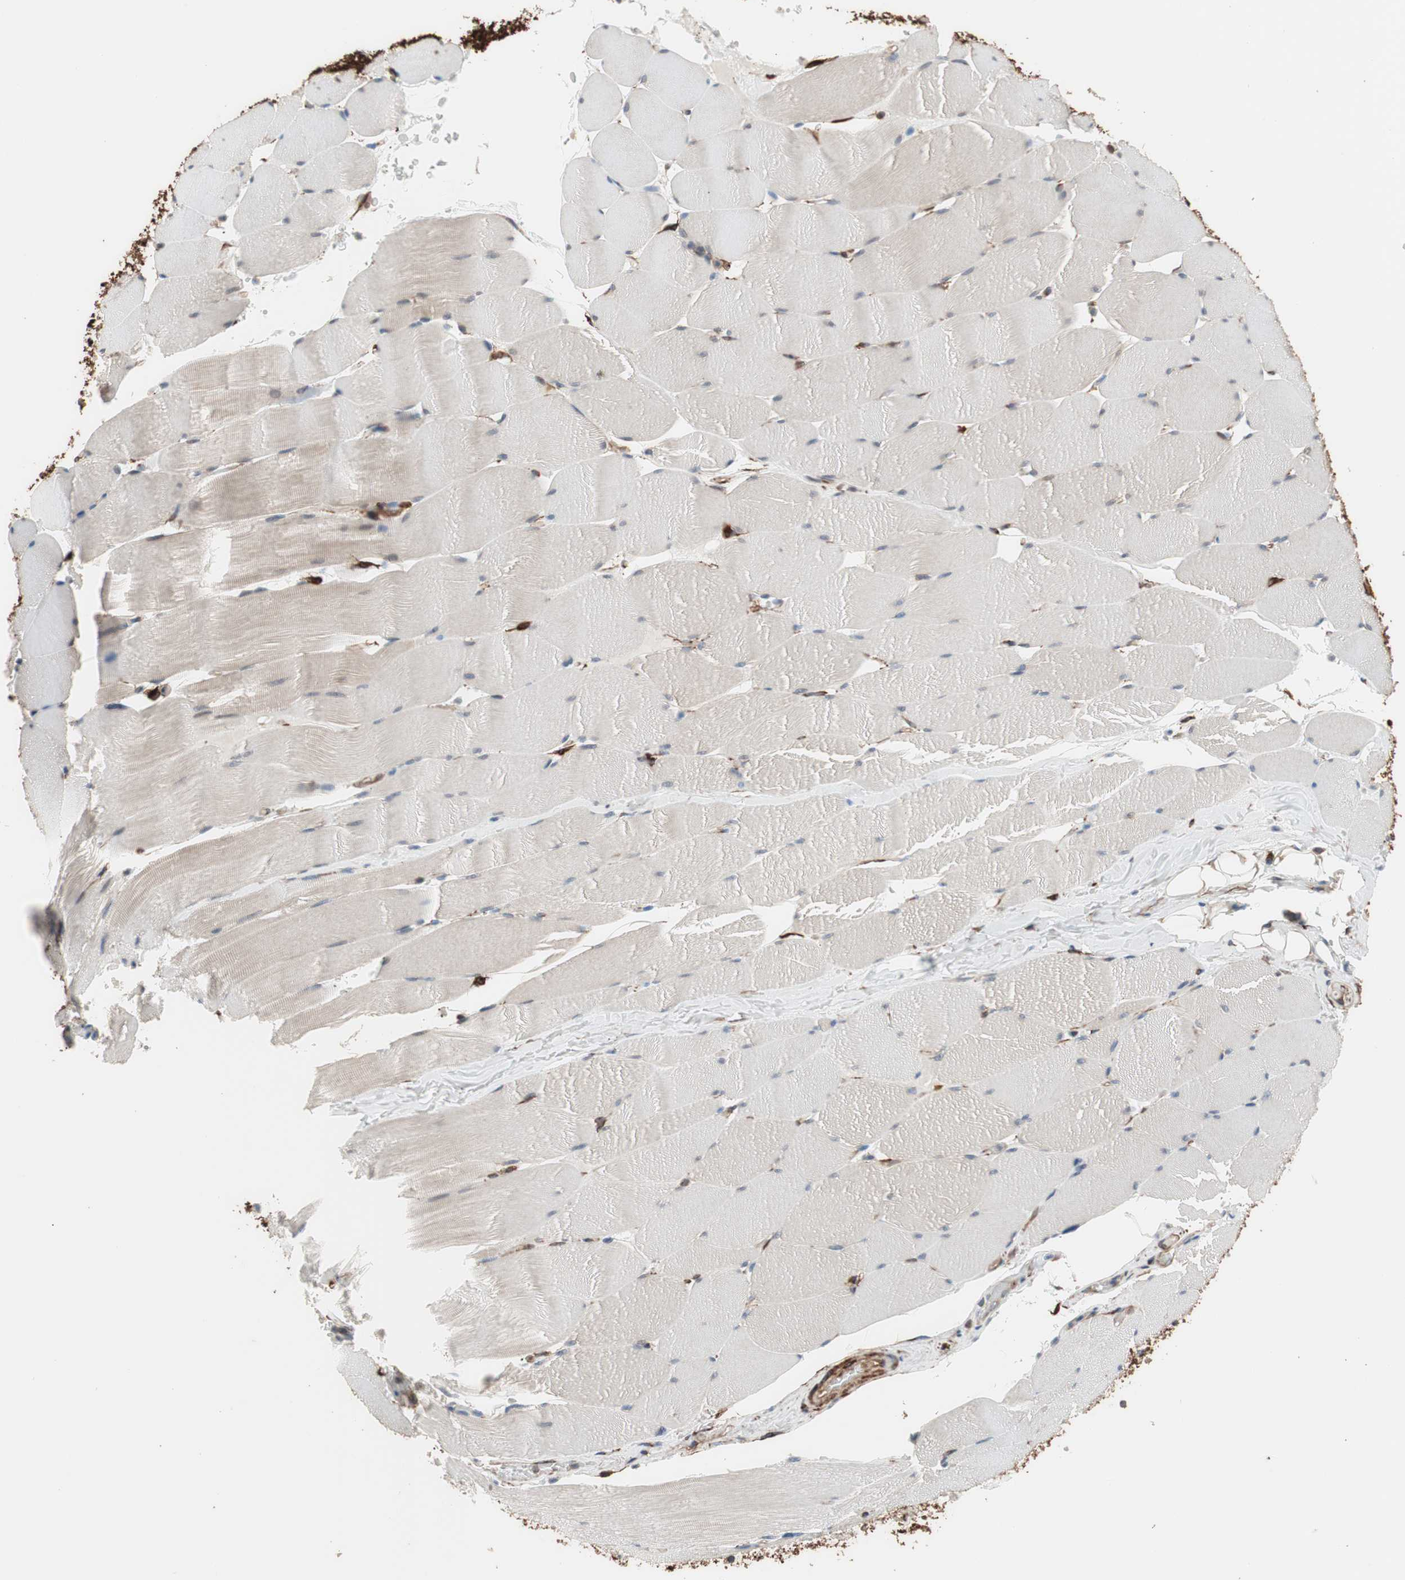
{"staining": {"intensity": "weak", "quantity": "25%-75%", "location": "cytoplasmic/membranous"}, "tissue": "skeletal muscle", "cell_type": "Myocytes", "image_type": "normal", "snomed": [{"axis": "morphology", "description": "Normal tissue, NOS"}, {"axis": "topography", "description": "Skeletal muscle"}], "caption": "Protein expression analysis of unremarkable skeletal muscle demonstrates weak cytoplasmic/membranous positivity in approximately 25%-75% of myocytes. (brown staining indicates protein expression, while blue staining denotes nuclei).", "gene": "GPSM2", "patient": {"sex": "male", "age": 62}}